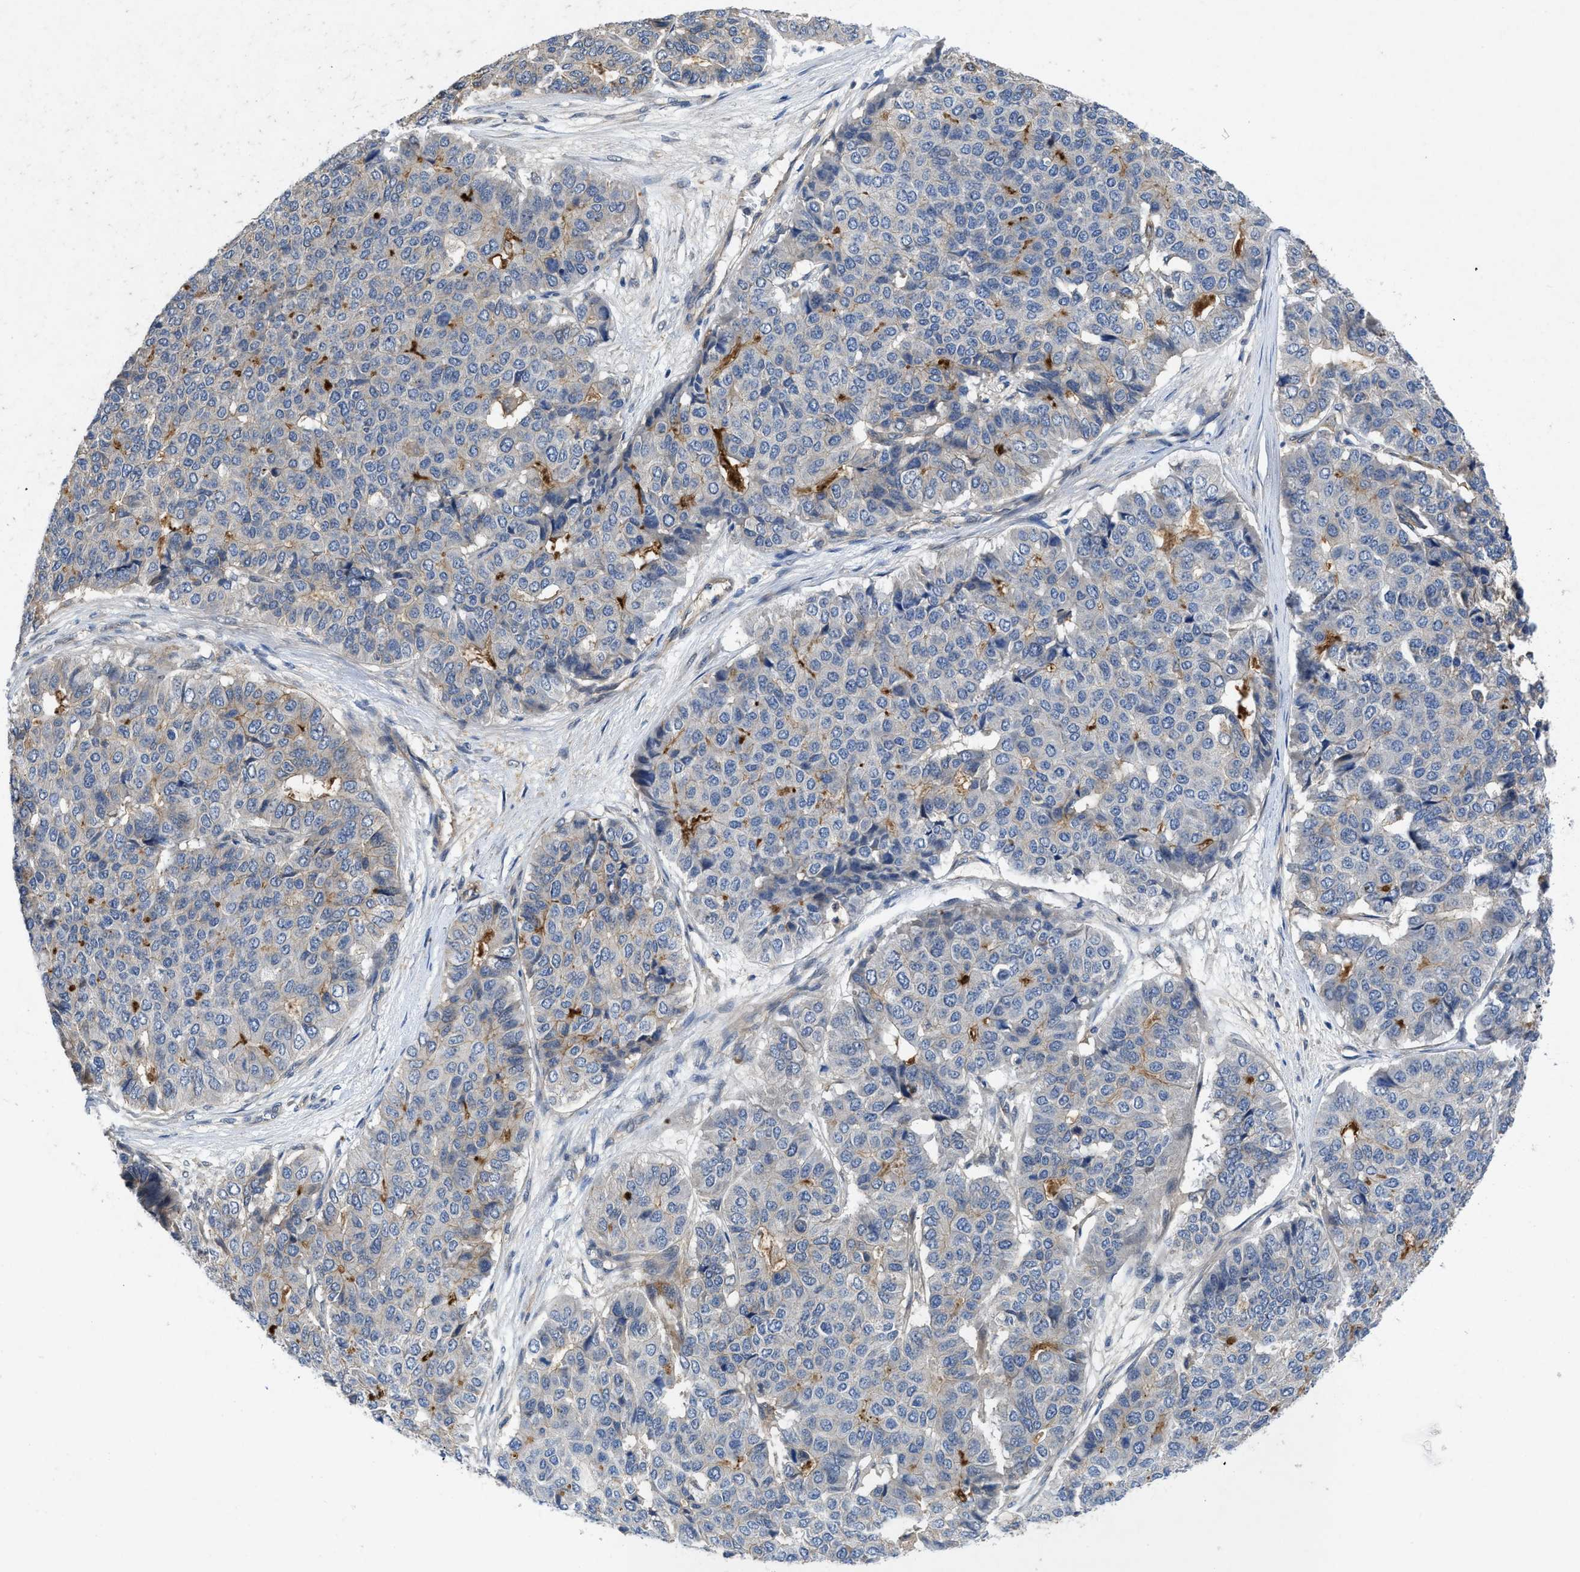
{"staining": {"intensity": "negative", "quantity": "none", "location": "none"}, "tissue": "pancreatic cancer", "cell_type": "Tumor cells", "image_type": "cancer", "snomed": [{"axis": "morphology", "description": "Adenocarcinoma, NOS"}, {"axis": "topography", "description": "Pancreas"}], "caption": "A micrograph of adenocarcinoma (pancreatic) stained for a protein displays no brown staining in tumor cells.", "gene": "PANX1", "patient": {"sex": "male", "age": 50}}